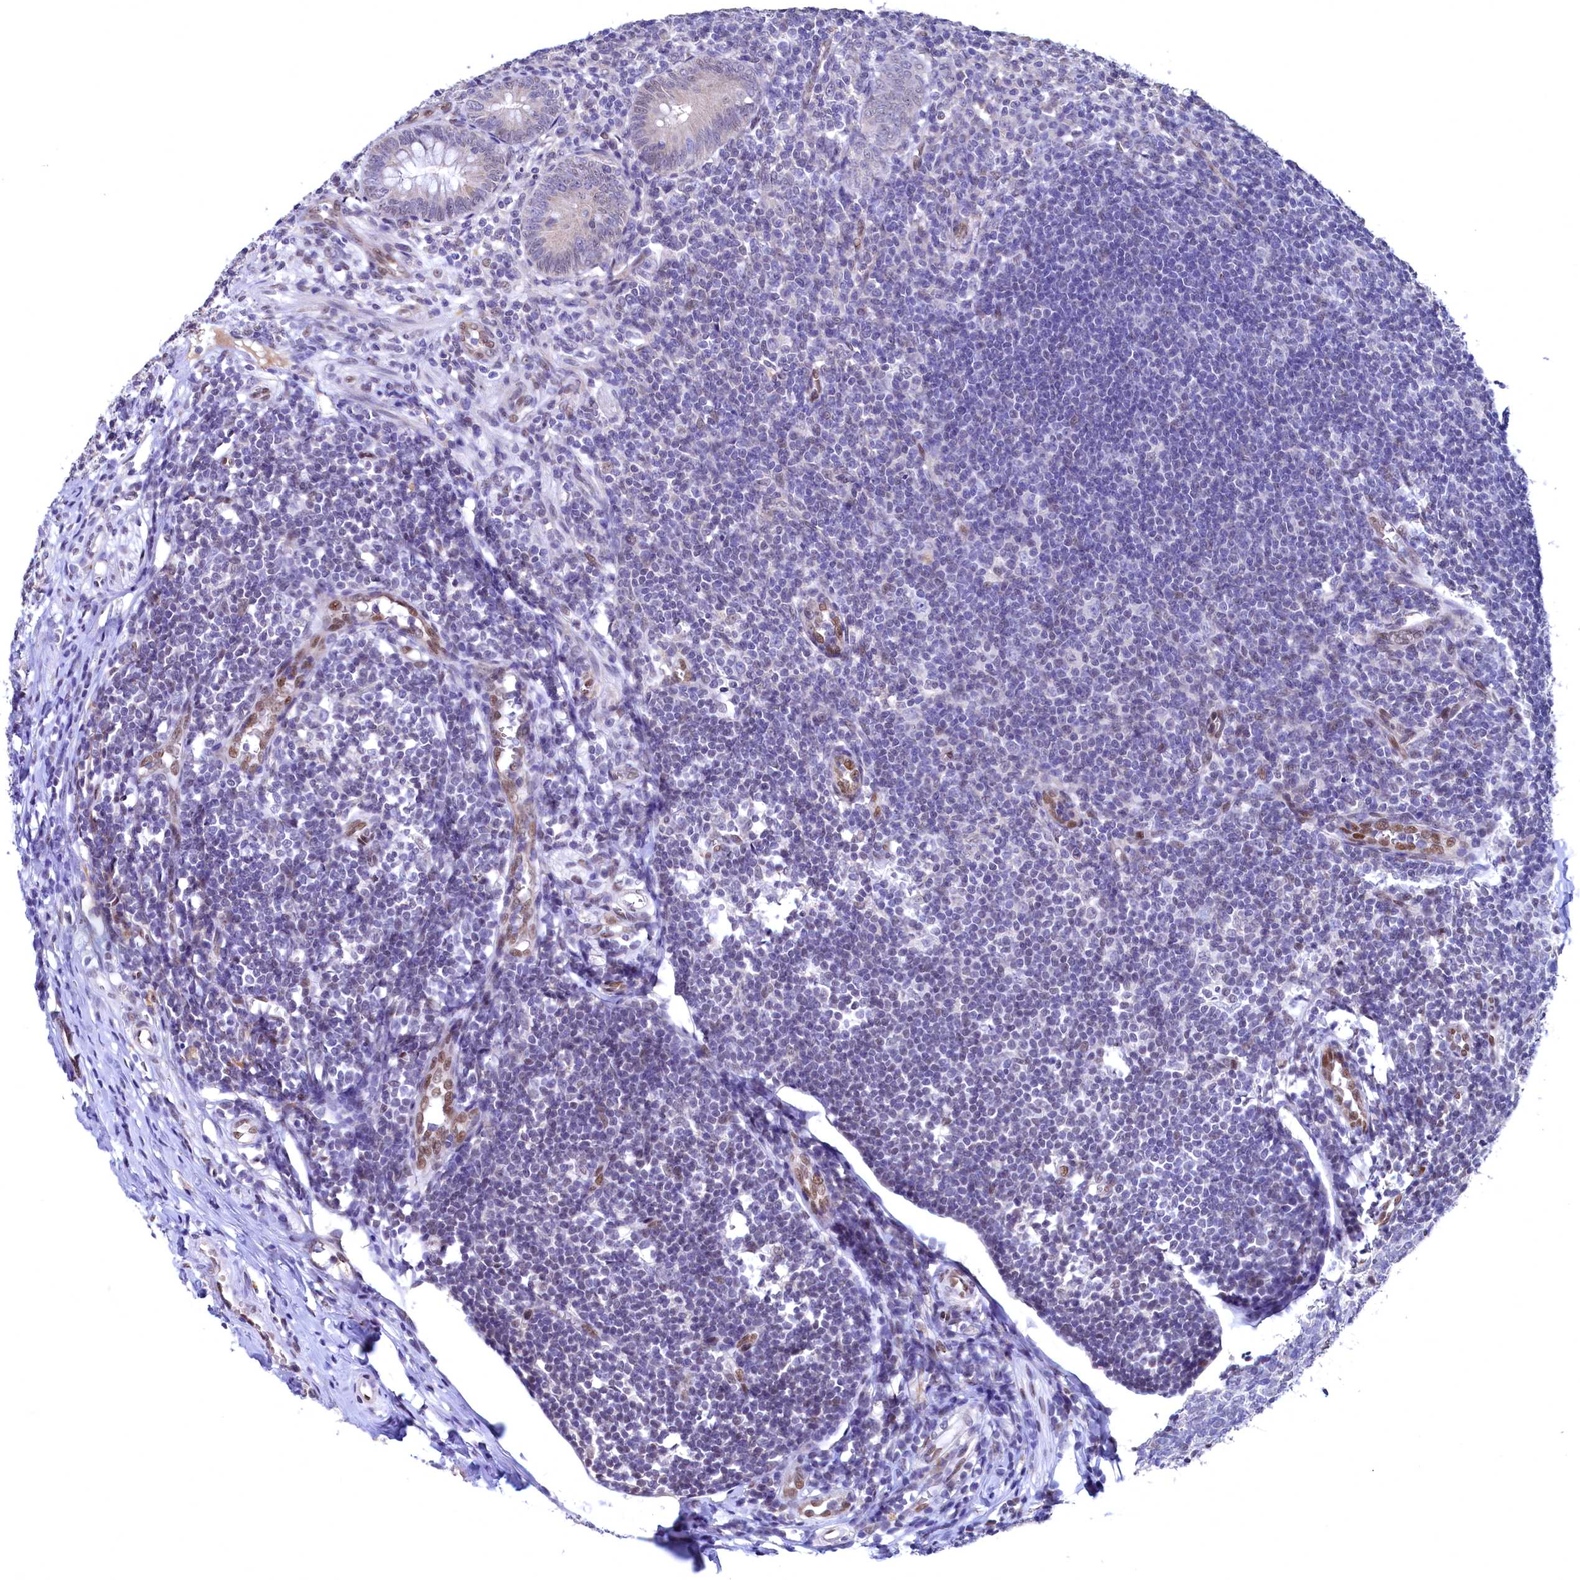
{"staining": {"intensity": "weak", "quantity": "<25%", "location": "nuclear"}, "tissue": "appendix", "cell_type": "Glandular cells", "image_type": "normal", "snomed": [{"axis": "morphology", "description": "Normal tissue, NOS"}, {"axis": "topography", "description": "Appendix"}], "caption": "Appendix stained for a protein using immunohistochemistry displays no expression glandular cells.", "gene": "FLYWCH2", "patient": {"sex": "male", "age": 14}}